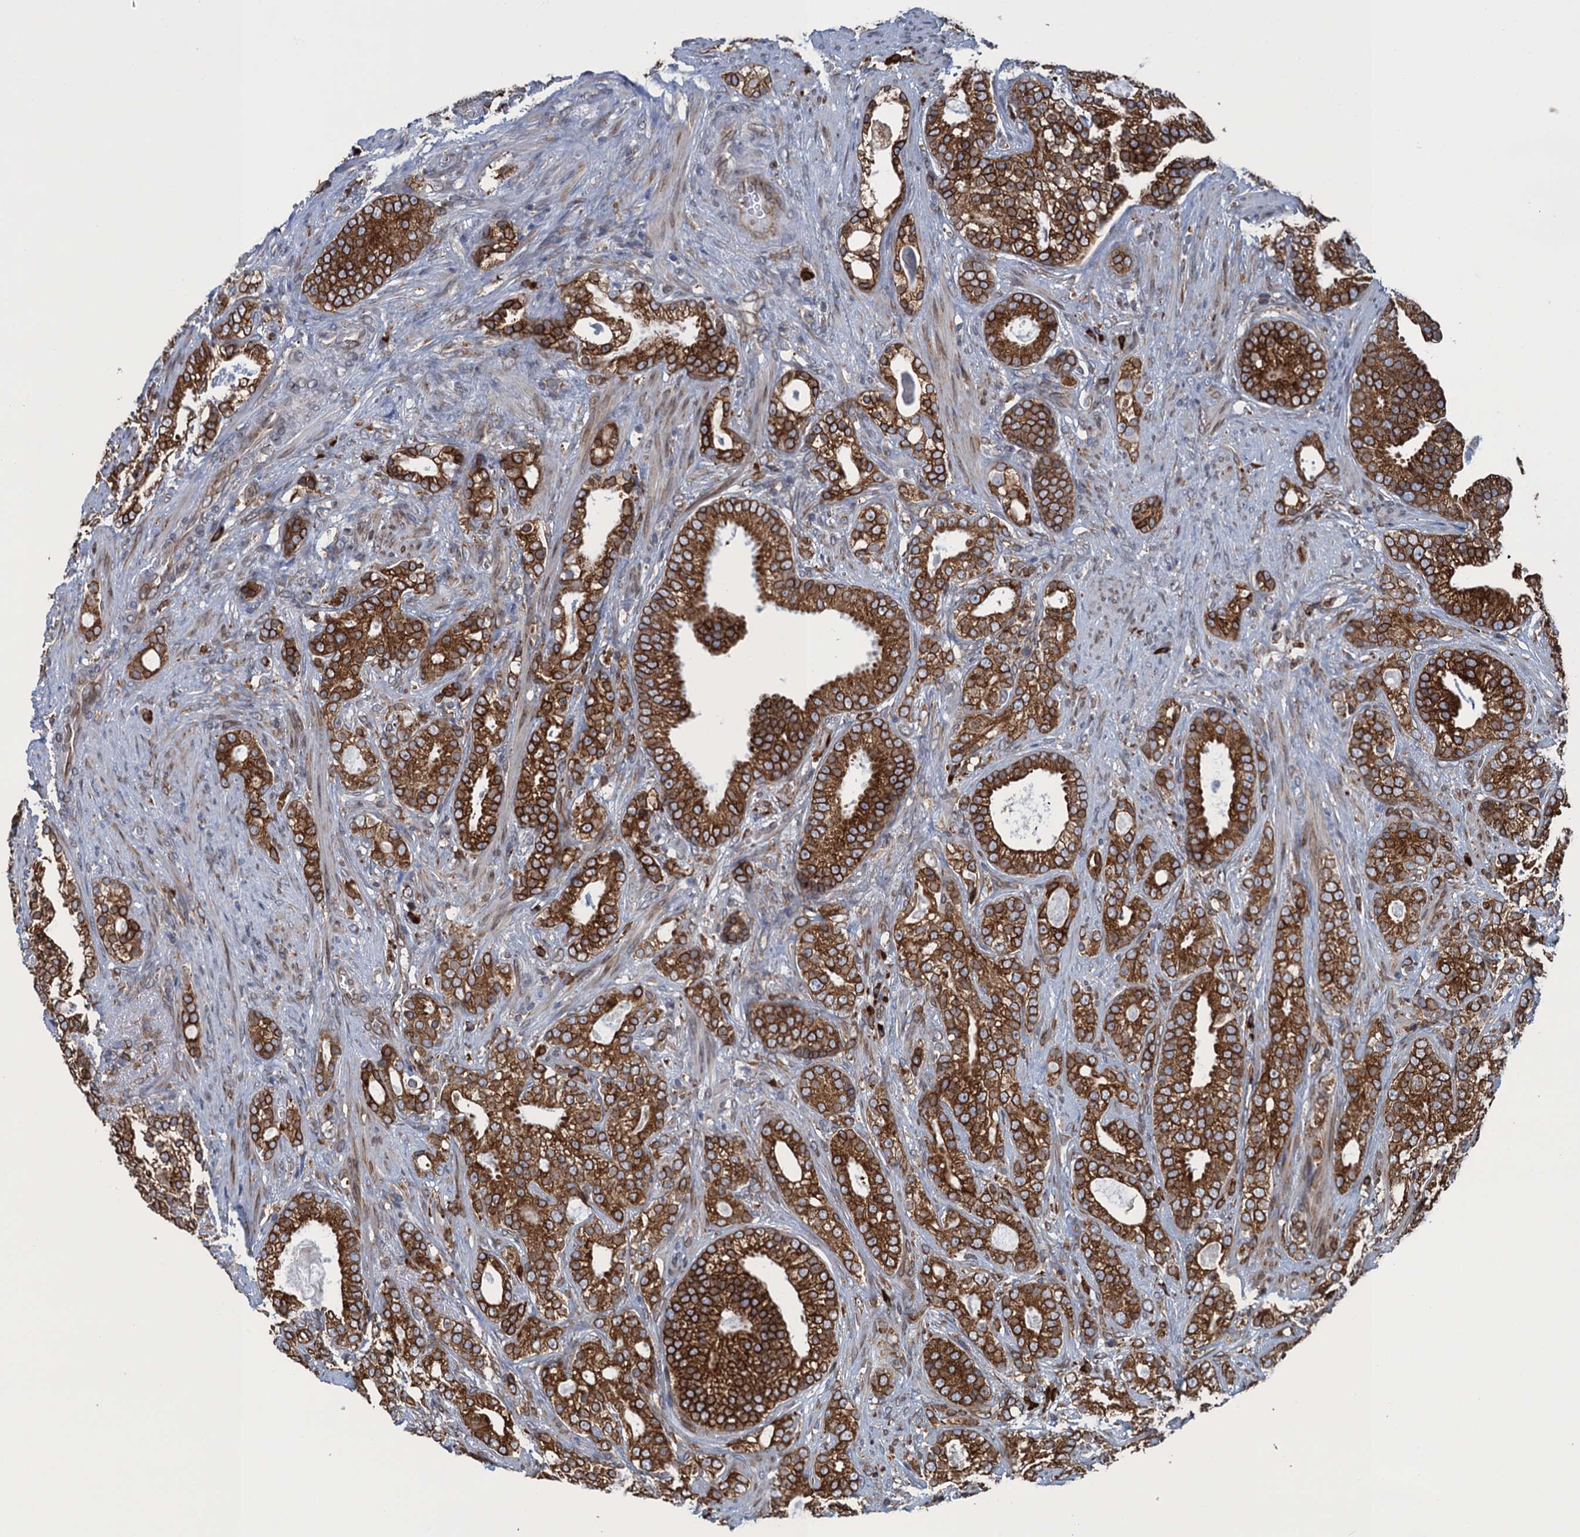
{"staining": {"intensity": "strong", "quantity": ">75%", "location": "cytoplasmic/membranous"}, "tissue": "prostate cancer", "cell_type": "Tumor cells", "image_type": "cancer", "snomed": [{"axis": "morphology", "description": "Adenocarcinoma, High grade"}, {"axis": "topography", "description": "Prostate and seminal vesicle, NOS"}], "caption": "The histopathology image shows immunohistochemical staining of prostate high-grade adenocarcinoma. There is strong cytoplasmic/membranous positivity is appreciated in about >75% of tumor cells.", "gene": "TMEM205", "patient": {"sex": "male", "age": 67}}